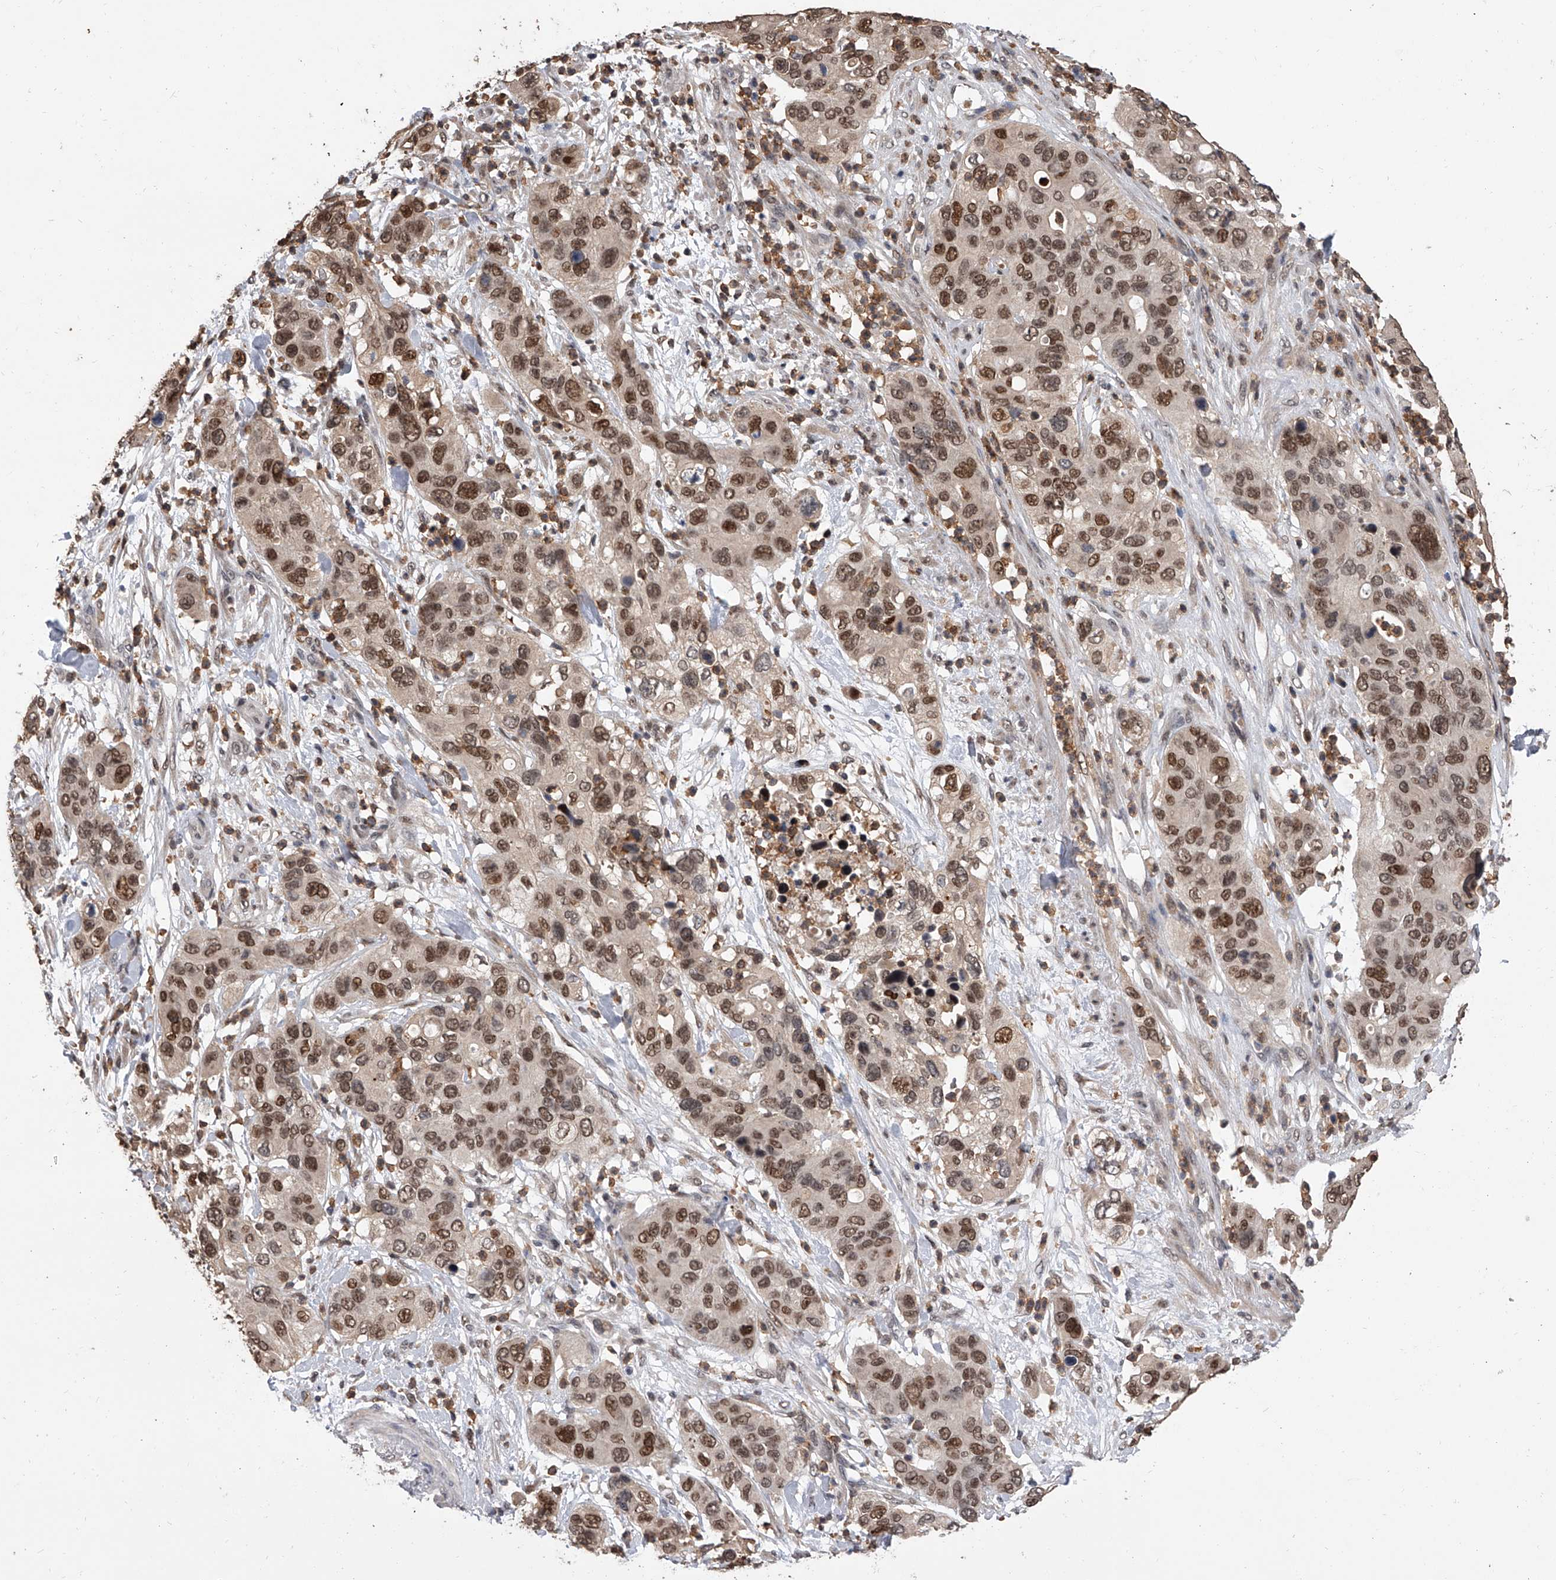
{"staining": {"intensity": "strong", "quantity": ">75%", "location": "nuclear"}, "tissue": "pancreatic cancer", "cell_type": "Tumor cells", "image_type": "cancer", "snomed": [{"axis": "morphology", "description": "Adenocarcinoma, NOS"}, {"axis": "topography", "description": "Pancreas"}], "caption": "Brown immunohistochemical staining in human pancreatic adenocarcinoma exhibits strong nuclear positivity in approximately >75% of tumor cells.", "gene": "BHLHE23", "patient": {"sex": "female", "age": 71}}